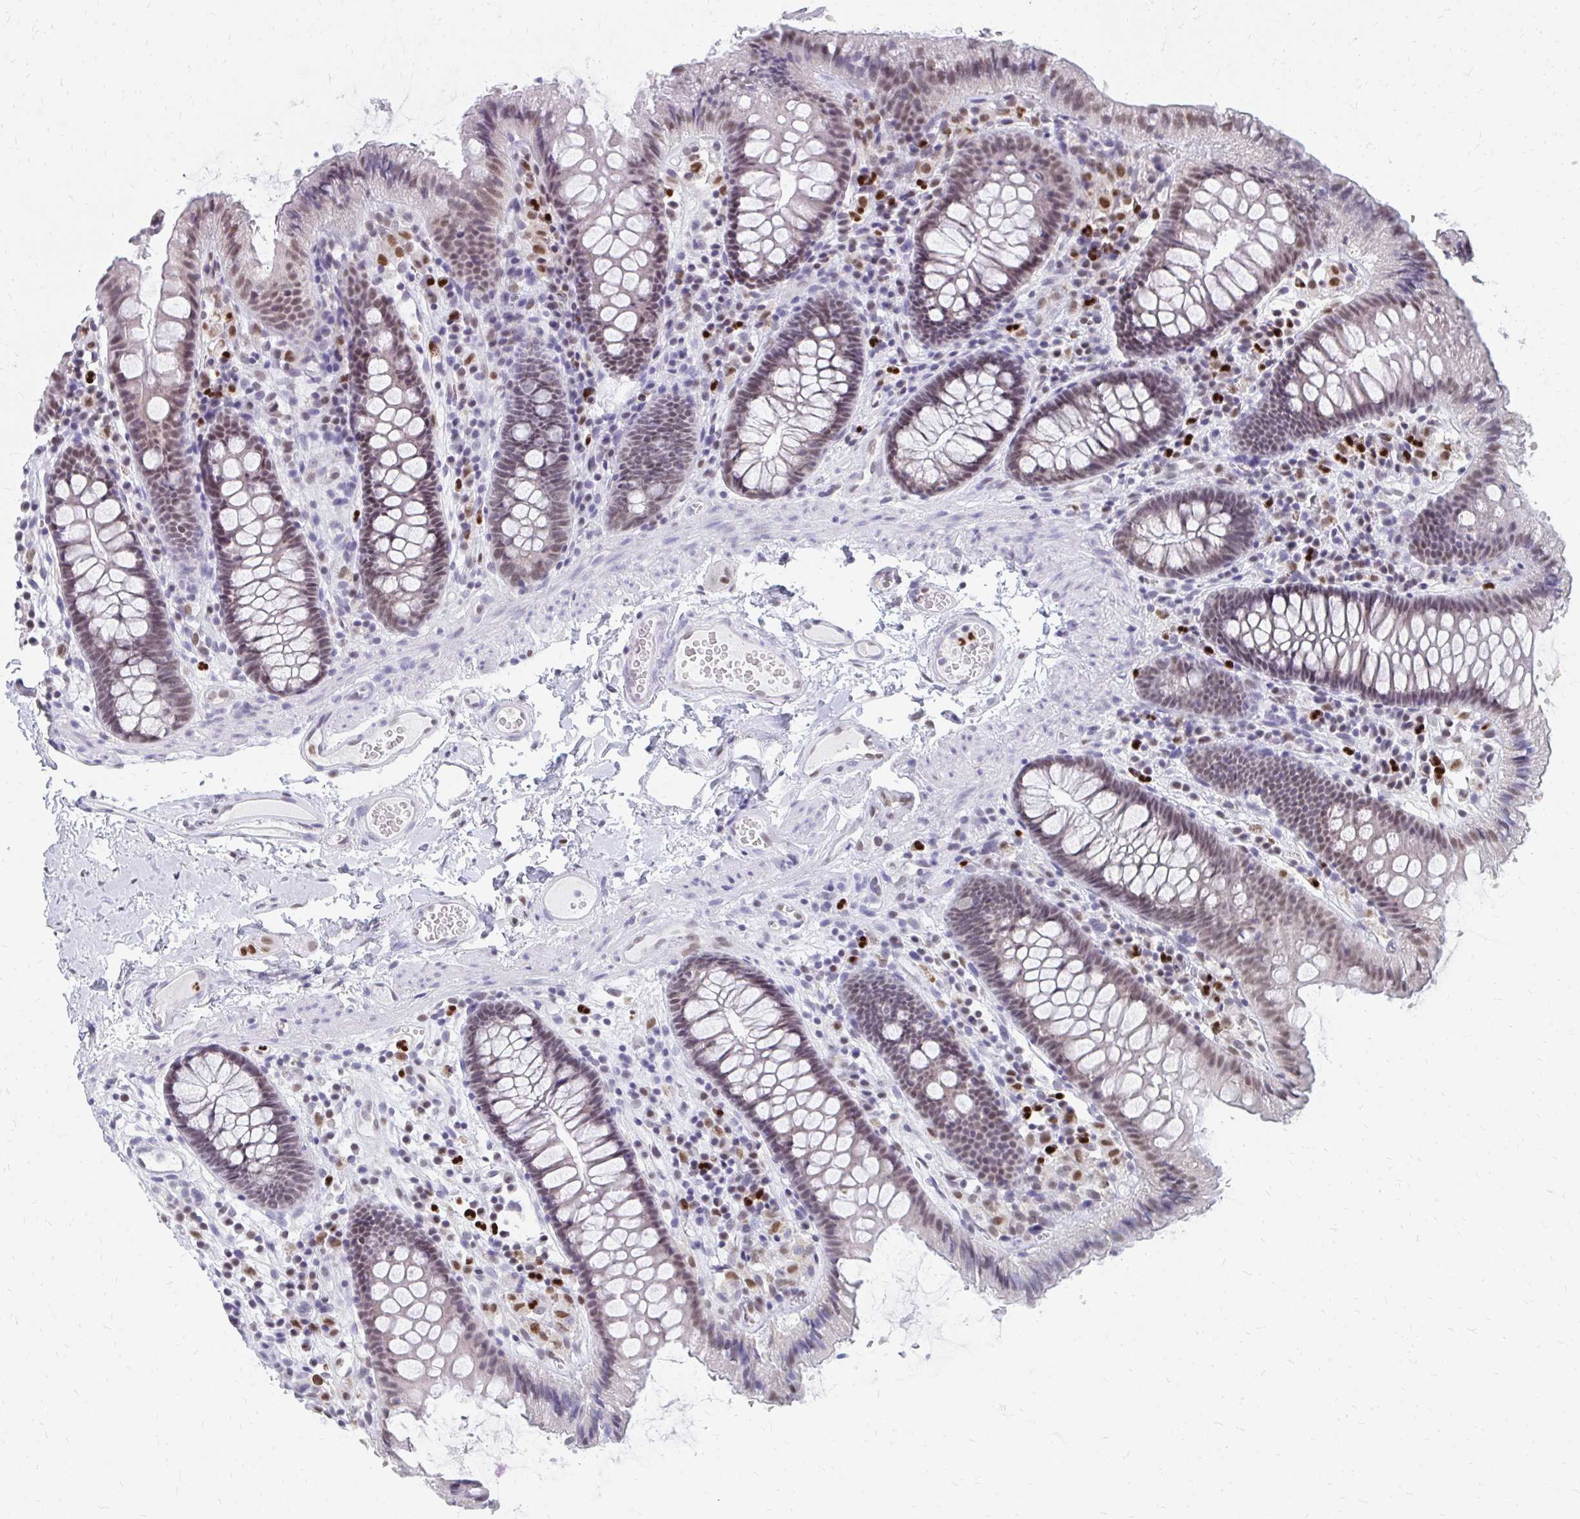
{"staining": {"intensity": "negative", "quantity": "none", "location": "none"}, "tissue": "colon", "cell_type": "Endothelial cells", "image_type": "normal", "snomed": [{"axis": "morphology", "description": "Normal tissue, NOS"}, {"axis": "topography", "description": "Colon"}], "caption": "High magnification brightfield microscopy of unremarkable colon stained with DAB (brown) and counterstained with hematoxylin (blue): endothelial cells show no significant positivity. (Brightfield microscopy of DAB (3,3'-diaminobenzidine) IHC at high magnification).", "gene": "PLK3", "patient": {"sex": "male", "age": 84}}